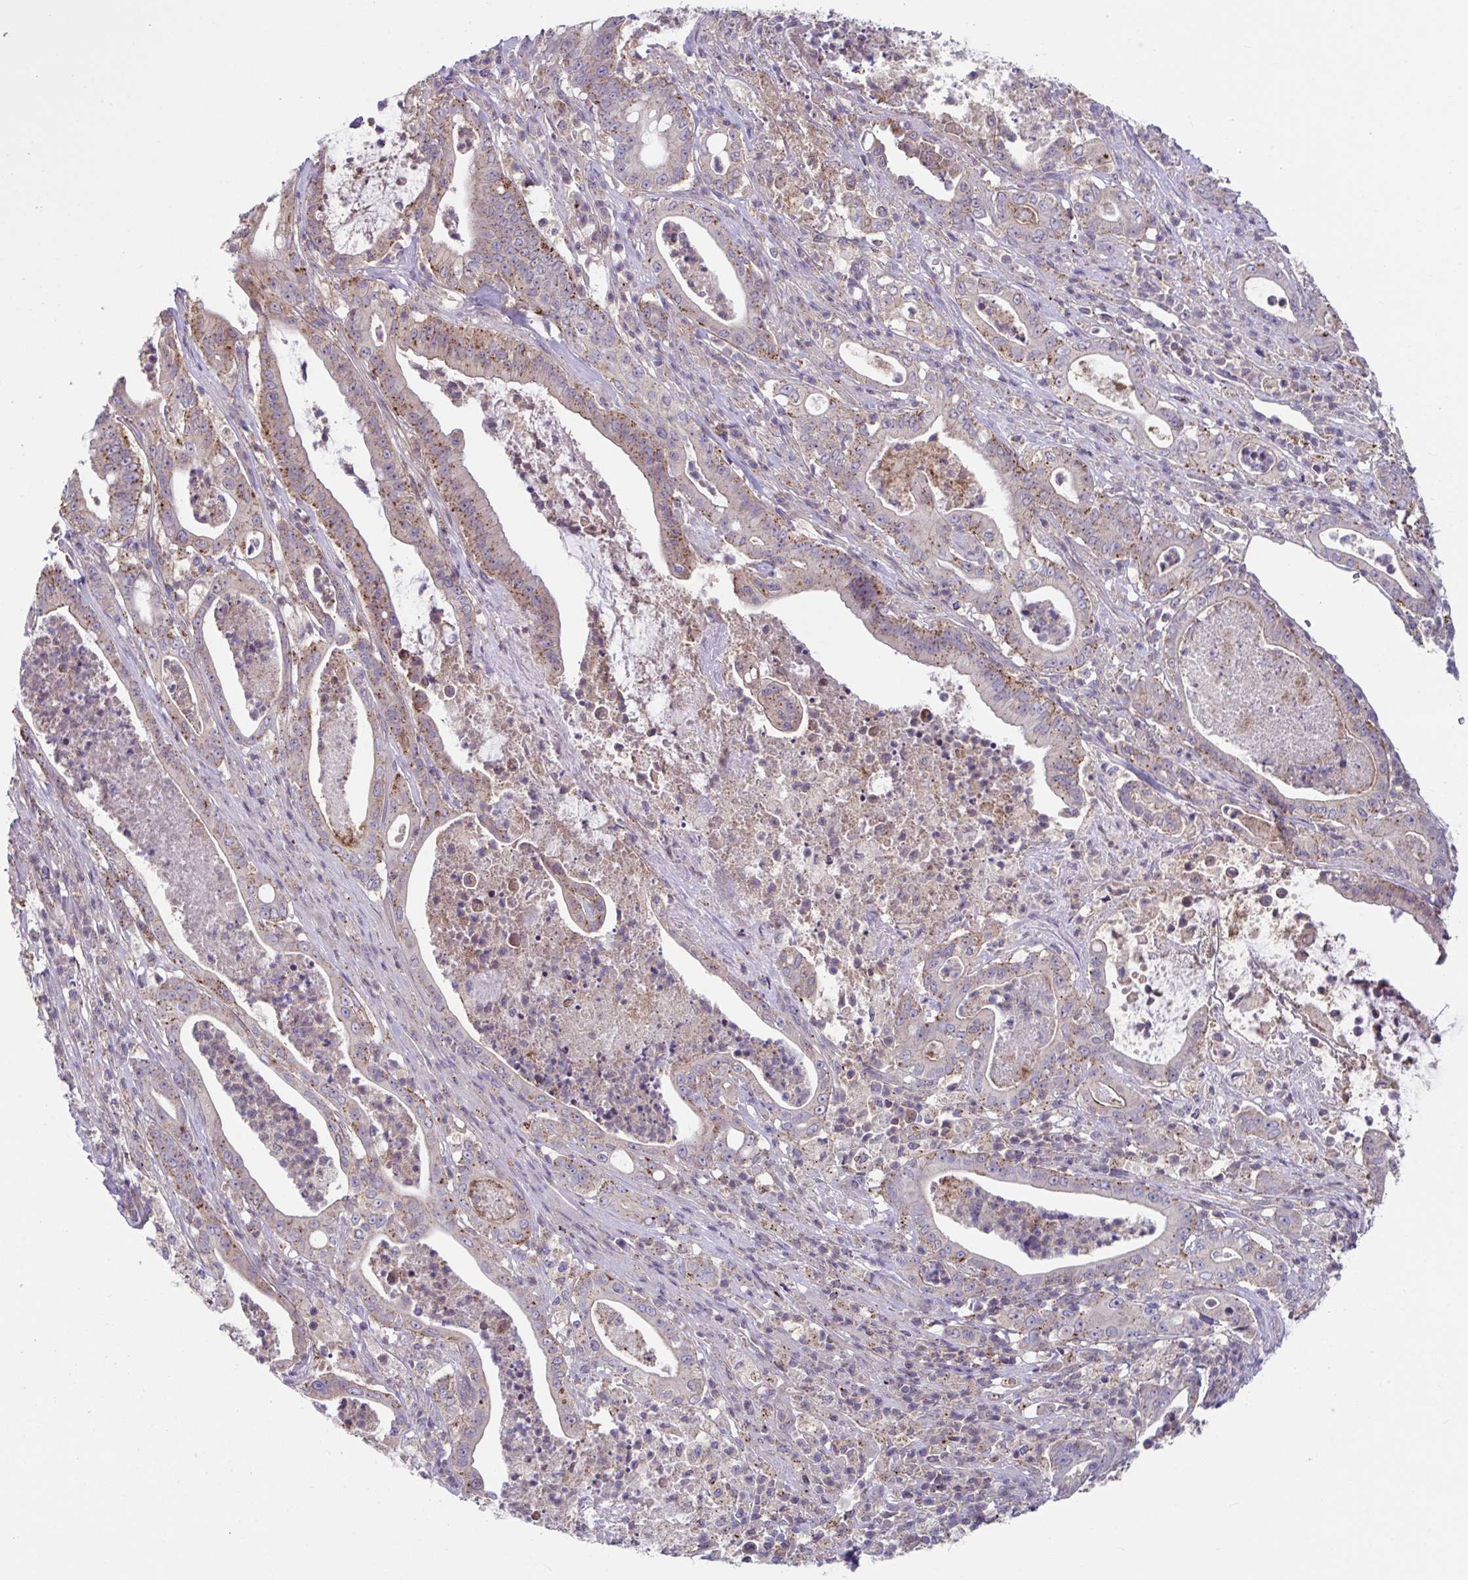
{"staining": {"intensity": "moderate", "quantity": ">75%", "location": "cytoplasmic/membranous"}, "tissue": "pancreatic cancer", "cell_type": "Tumor cells", "image_type": "cancer", "snomed": [{"axis": "morphology", "description": "Adenocarcinoma, NOS"}, {"axis": "topography", "description": "Pancreas"}], "caption": "An image showing moderate cytoplasmic/membranous staining in approximately >75% of tumor cells in pancreatic adenocarcinoma, as visualized by brown immunohistochemical staining.", "gene": "IST1", "patient": {"sex": "male", "age": 71}}